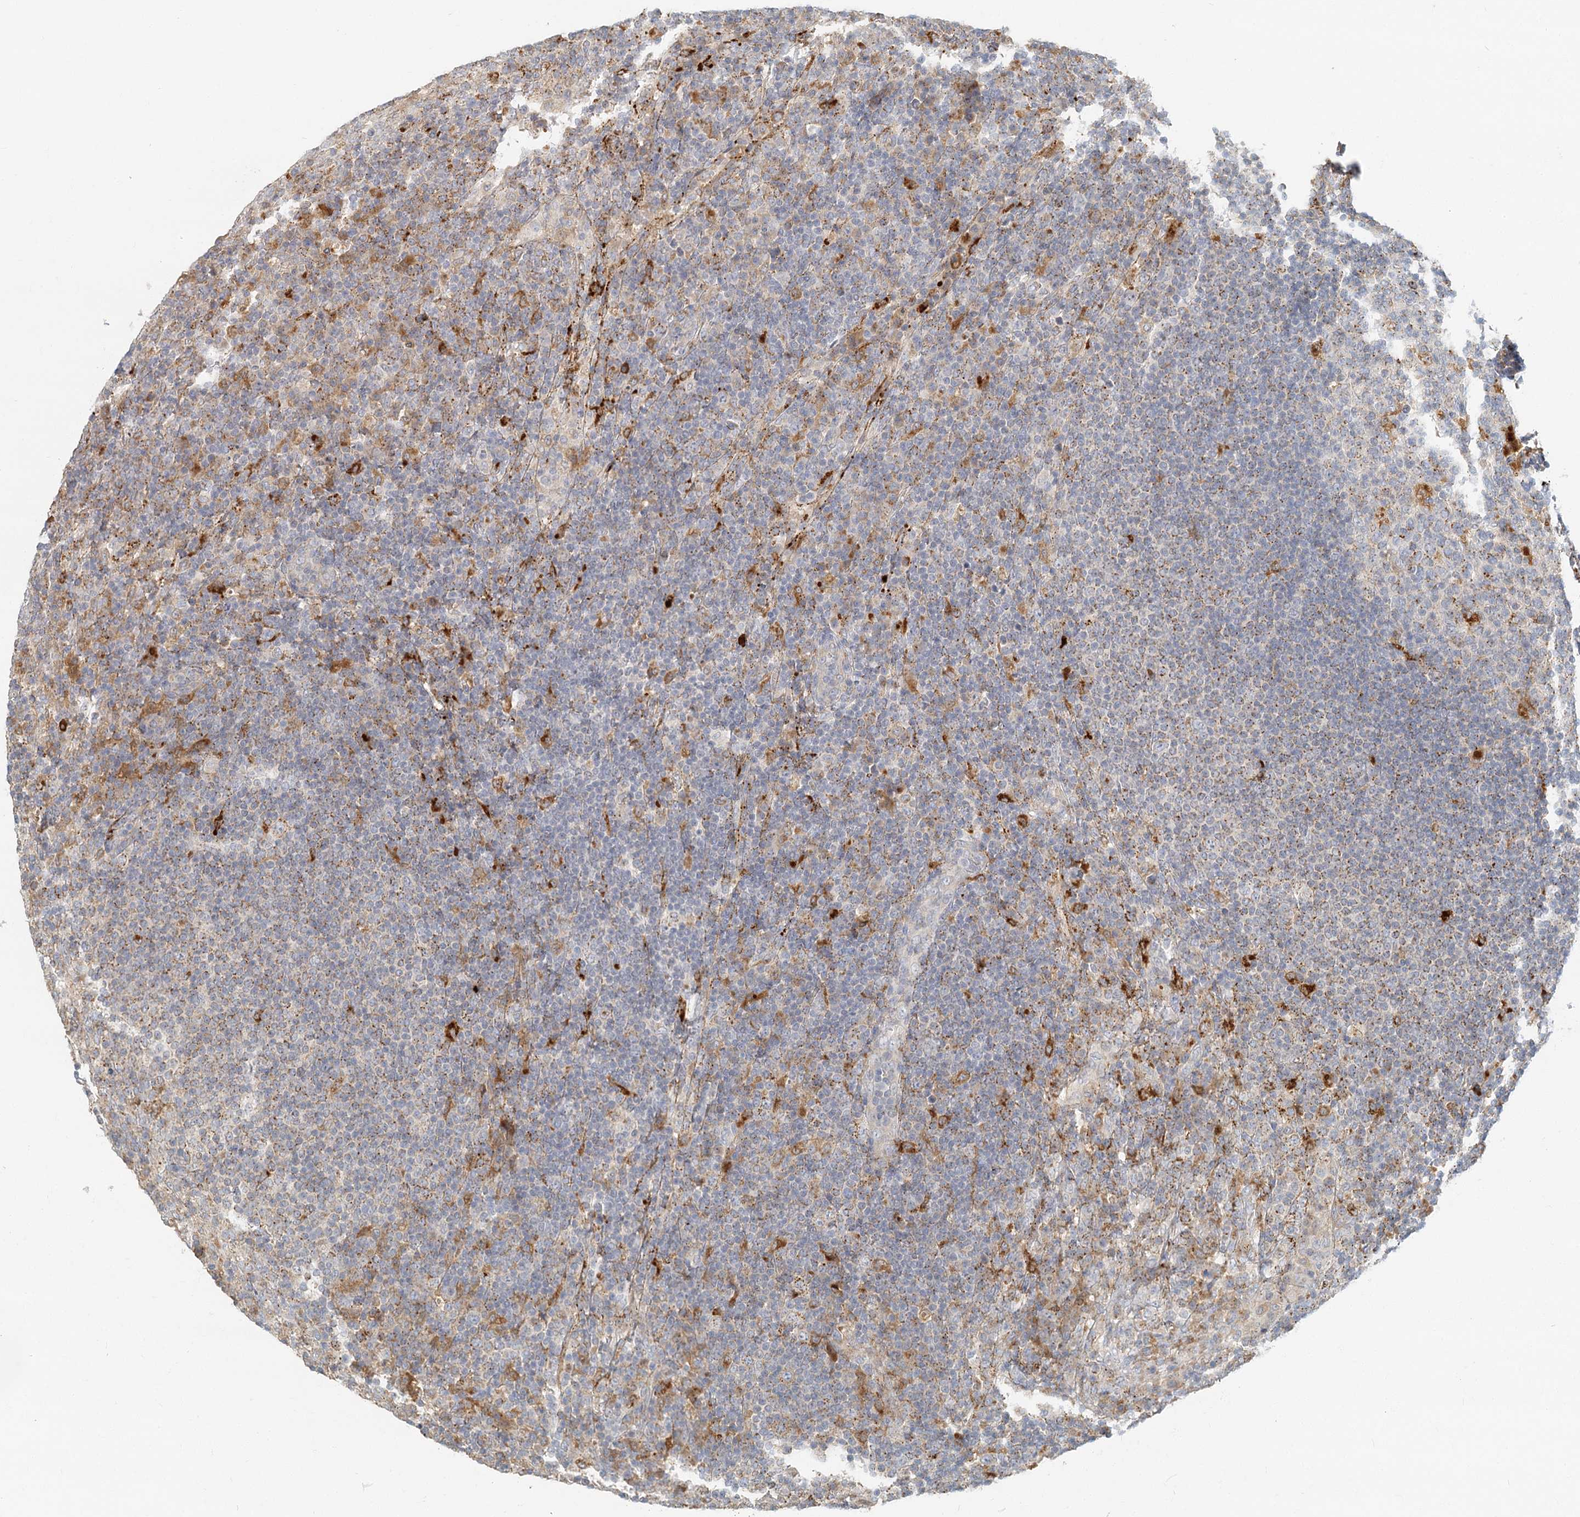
{"staining": {"intensity": "strong", "quantity": "<25%", "location": "cytoplasmic/membranous"}, "tissue": "lymph node", "cell_type": "Germinal center cells", "image_type": "normal", "snomed": [{"axis": "morphology", "description": "Normal tissue, NOS"}, {"axis": "topography", "description": "Lymph node"}], "caption": "The photomicrograph reveals staining of benign lymph node, revealing strong cytoplasmic/membranous protein staining (brown color) within germinal center cells.", "gene": "VSIG1", "patient": {"sex": "female", "age": 53}}